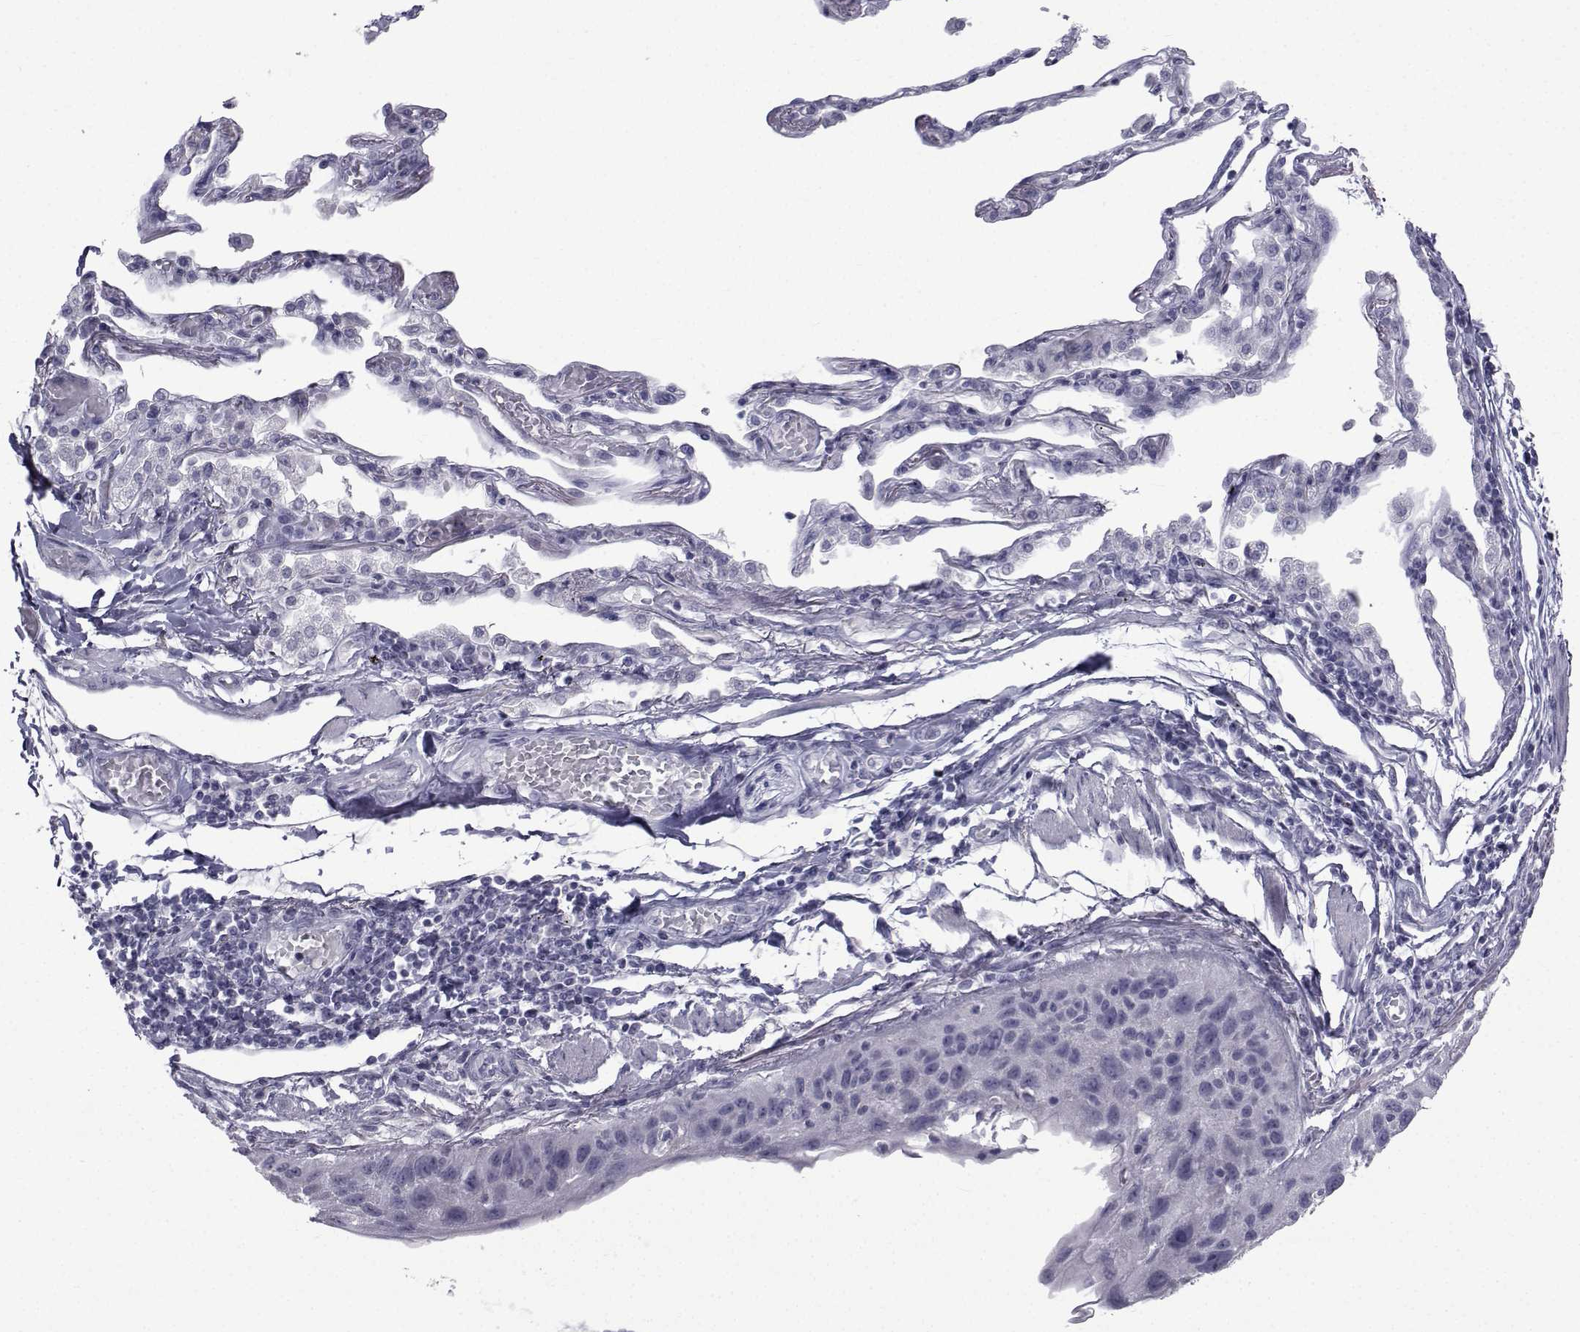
{"staining": {"intensity": "negative", "quantity": "none", "location": "none"}, "tissue": "lung cancer", "cell_type": "Tumor cells", "image_type": "cancer", "snomed": [{"axis": "morphology", "description": "Squamous cell carcinoma, NOS"}, {"axis": "topography", "description": "Lung"}], "caption": "The micrograph shows no staining of tumor cells in squamous cell carcinoma (lung).", "gene": "FDXR", "patient": {"sex": "male", "age": 73}}